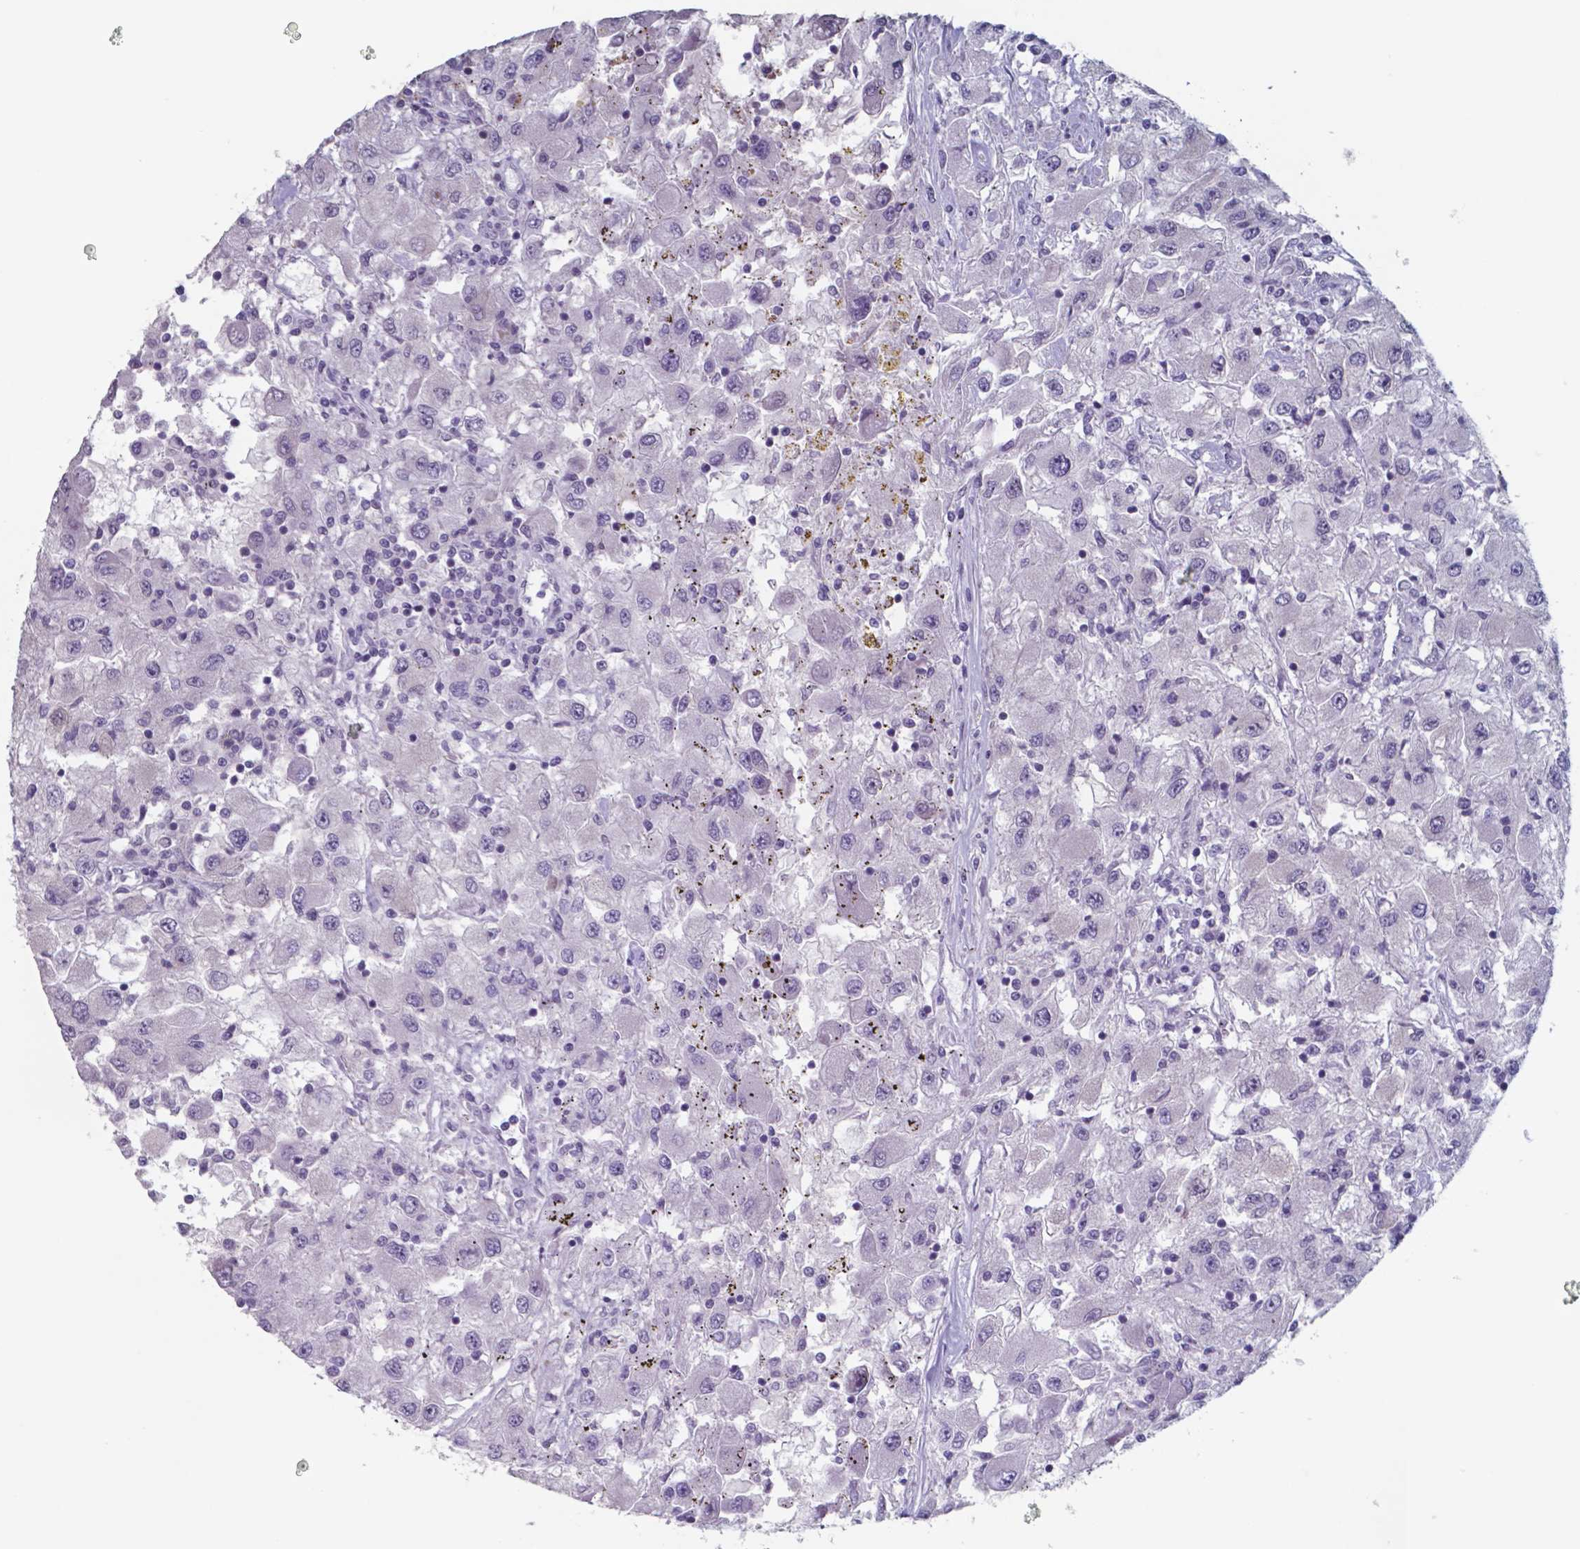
{"staining": {"intensity": "negative", "quantity": "none", "location": "none"}, "tissue": "renal cancer", "cell_type": "Tumor cells", "image_type": "cancer", "snomed": [{"axis": "morphology", "description": "Adenocarcinoma, NOS"}, {"axis": "topography", "description": "Kidney"}], "caption": "This is an IHC histopathology image of human adenocarcinoma (renal). There is no positivity in tumor cells.", "gene": "TDP2", "patient": {"sex": "female", "age": 67}}